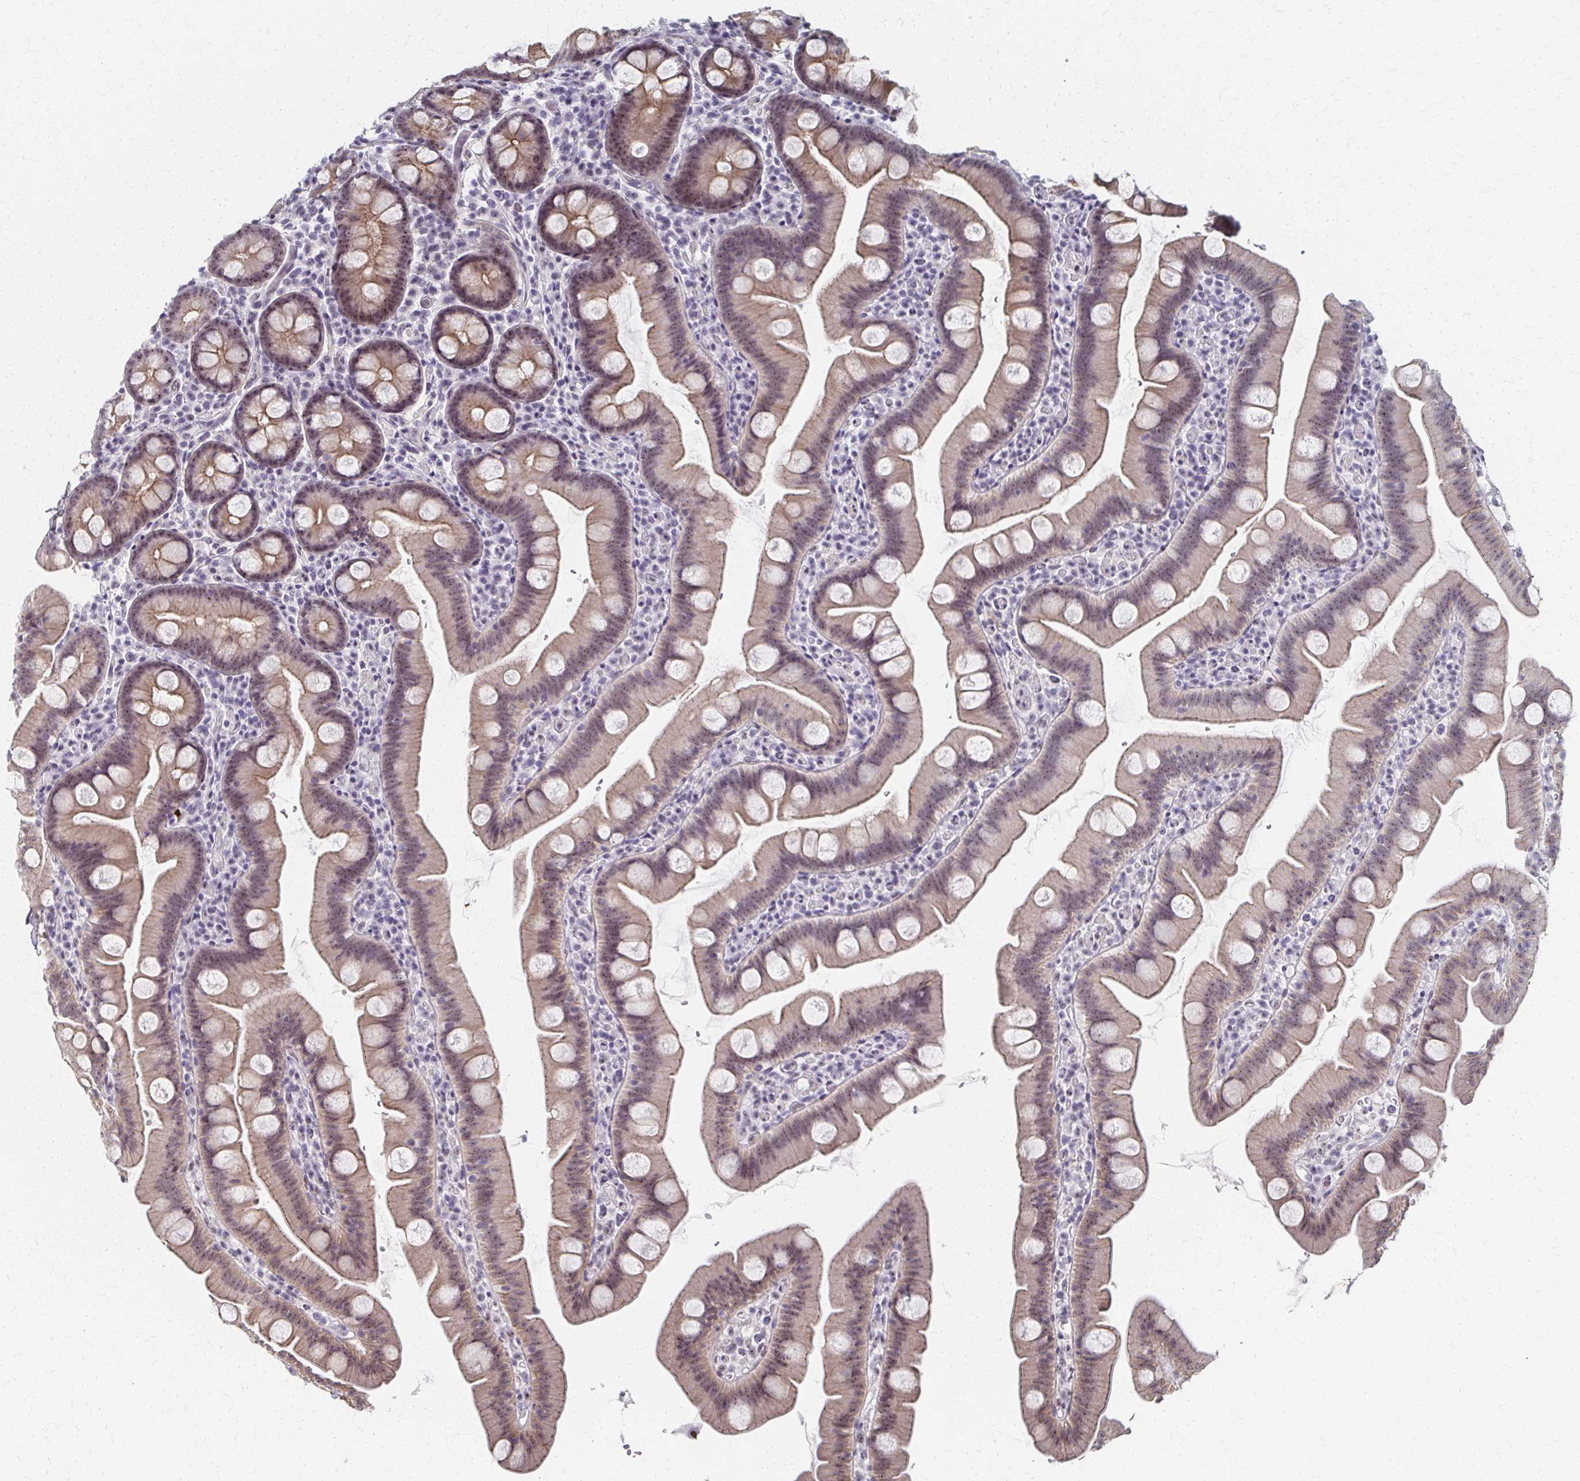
{"staining": {"intensity": "moderate", "quantity": ">75%", "location": "cytoplasmic/membranous,nuclear"}, "tissue": "small intestine", "cell_type": "Glandular cells", "image_type": "normal", "snomed": [{"axis": "morphology", "description": "Normal tissue, NOS"}, {"axis": "topography", "description": "Small intestine"}], "caption": "This is an image of immunohistochemistry (IHC) staining of benign small intestine, which shows moderate staining in the cytoplasmic/membranous,nuclear of glandular cells.", "gene": "PES1", "patient": {"sex": "female", "age": 68}}